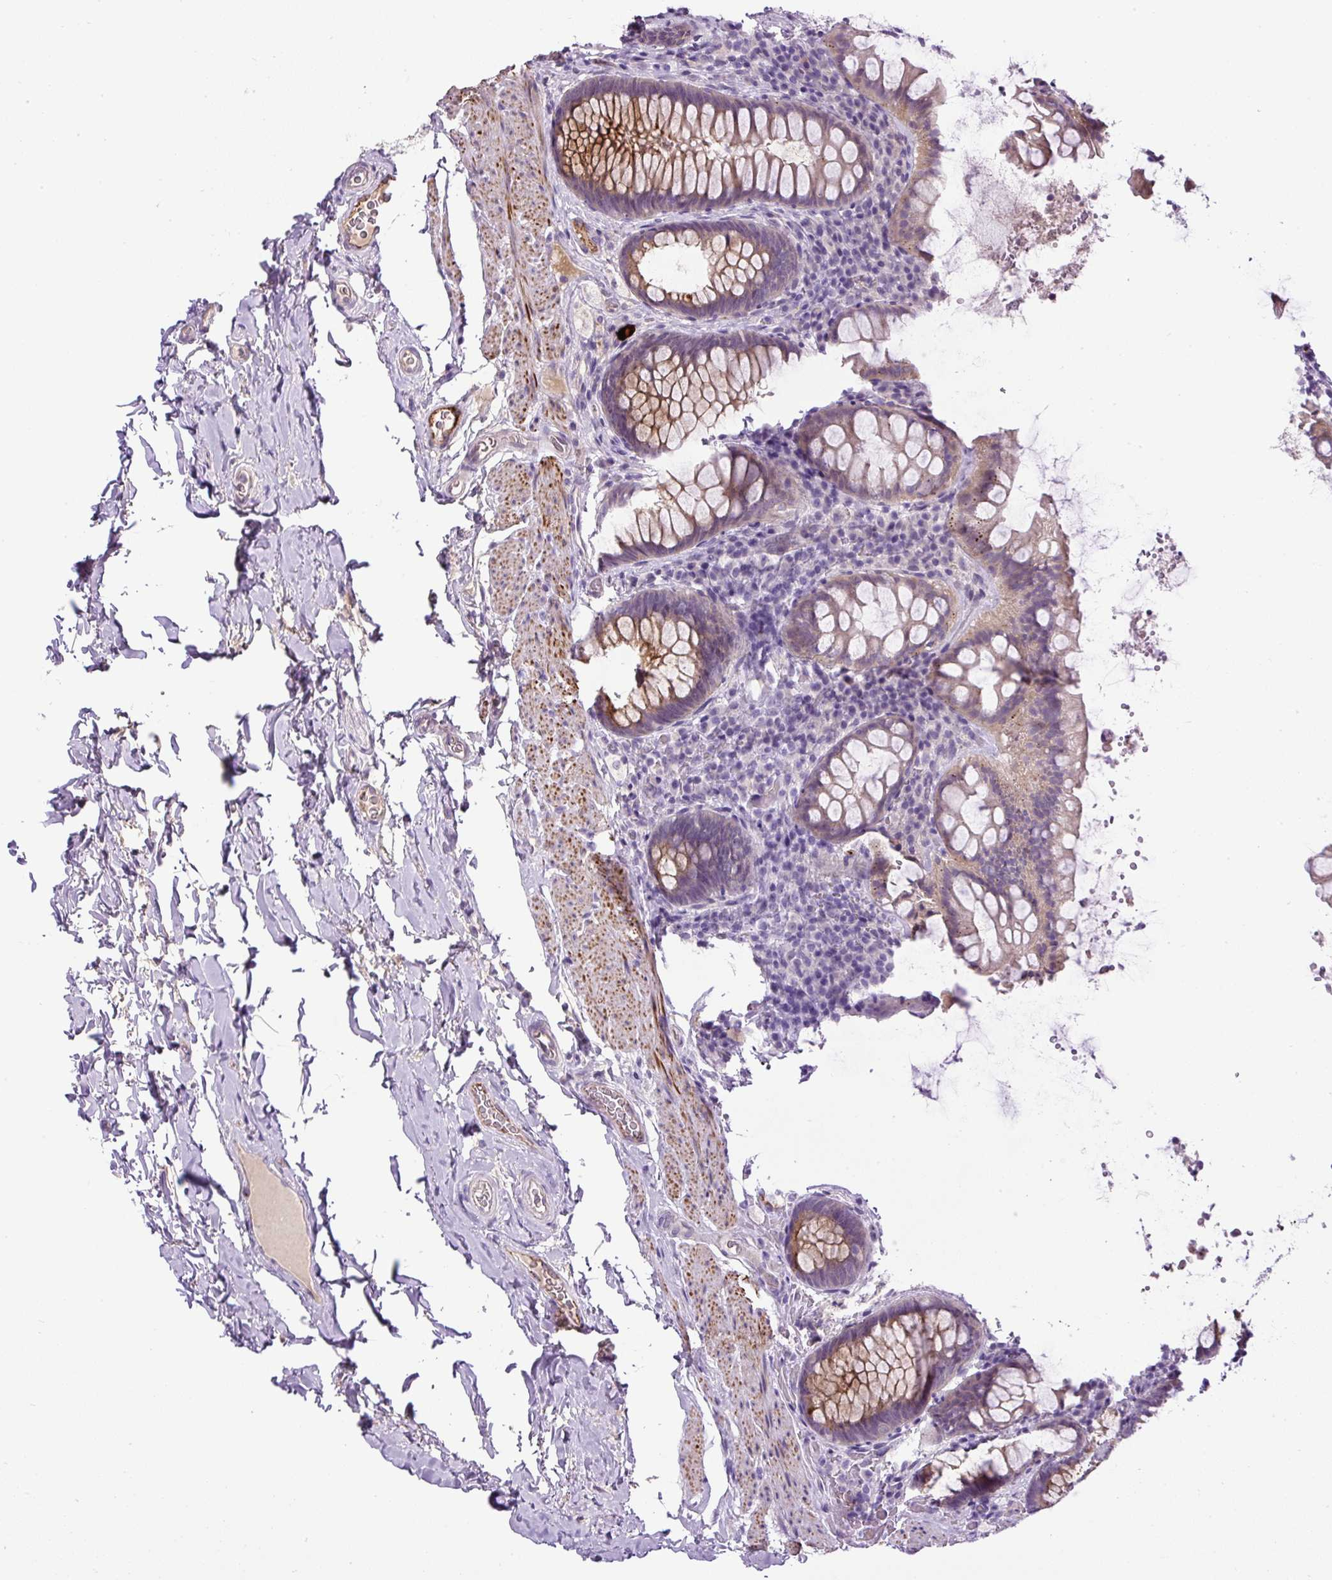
{"staining": {"intensity": "moderate", "quantity": ">75%", "location": "cytoplasmic/membranous"}, "tissue": "rectum", "cell_type": "Glandular cells", "image_type": "normal", "snomed": [{"axis": "morphology", "description": "Normal tissue, NOS"}, {"axis": "topography", "description": "Rectum"}], "caption": "Immunohistochemical staining of normal human rectum displays >75% levels of moderate cytoplasmic/membranous protein staining in about >75% of glandular cells. (DAB (3,3'-diaminobenzidine) IHC with brightfield microscopy, high magnification).", "gene": "LEFTY1", "patient": {"sex": "female", "age": 69}}